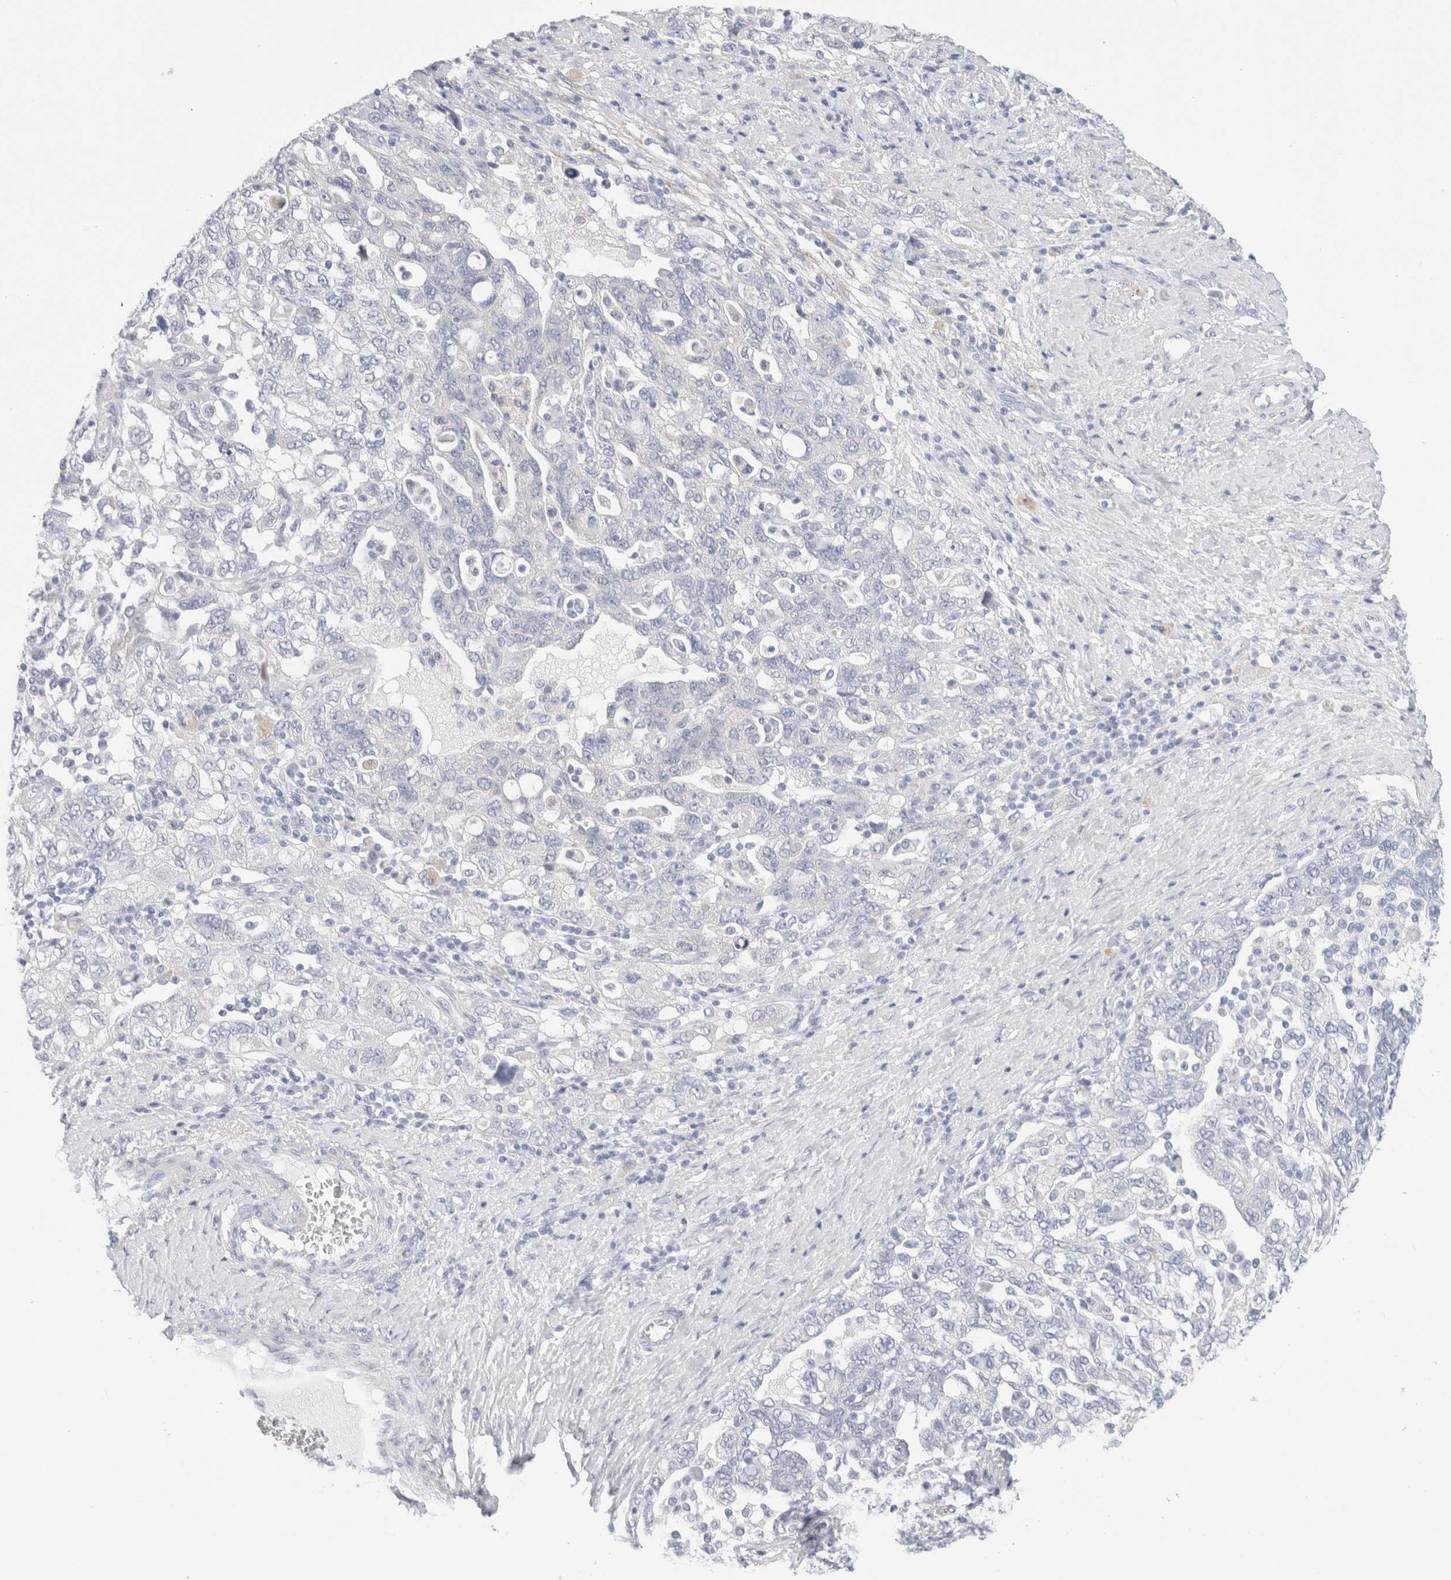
{"staining": {"intensity": "negative", "quantity": "none", "location": "none"}, "tissue": "ovarian cancer", "cell_type": "Tumor cells", "image_type": "cancer", "snomed": [{"axis": "morphology", "description": "Carcinoma, NOS"}, {"axis": "morphology", "description": "Cystadenocarcinoma, serous, NOS"}, {"axis": "topography", "description": "Ovary"}], "caption": "An immunohistochemistry histopathology image of ovarian cancer (serous cystadenocarcinoma) is shown. There is no staining in tumor cells of ovarian cancer (serous cystadenocarcinoma).", "gene": "RTN4", "patient": {"sex": "female", "age": 69}}